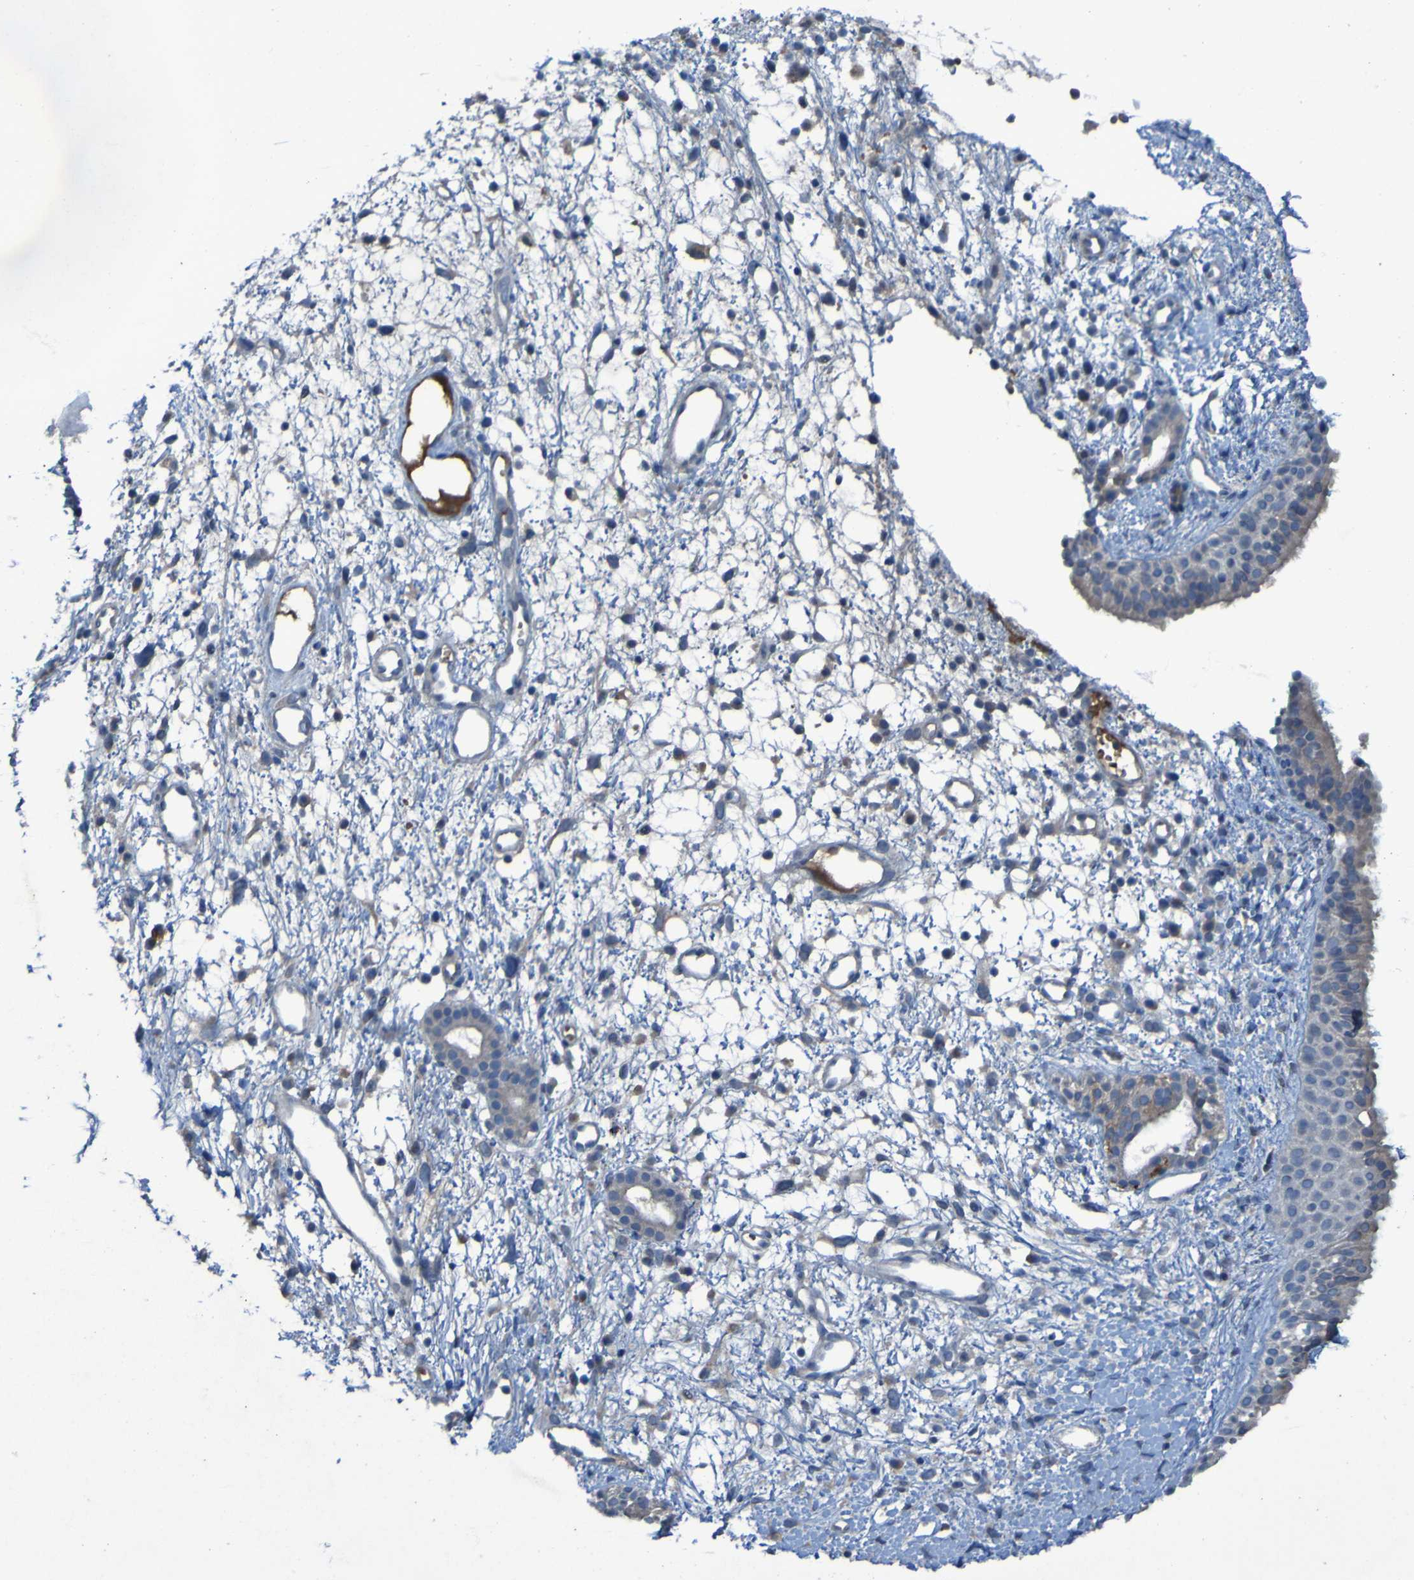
{"staining": {"intensity": "weak", "quantity": "<25%", "location": "cytoplasmic/membranous"}, "tissue": "nasopharynx", "cell_type": "Respiratory epithelial cells", "image_type": "normal", "snomed": [{"axis": "morphology", "description": "Normal tissue, NOS"}, {"axis": "topography", "description": "Nasopharynx"}], "caption": "This is an IHC photomicrograph of benign human nasopharynx. There is no positivity in respiratory epithelial cells.", "gene": "SGK2", "patient": {"sex": "male", "age": 22}}